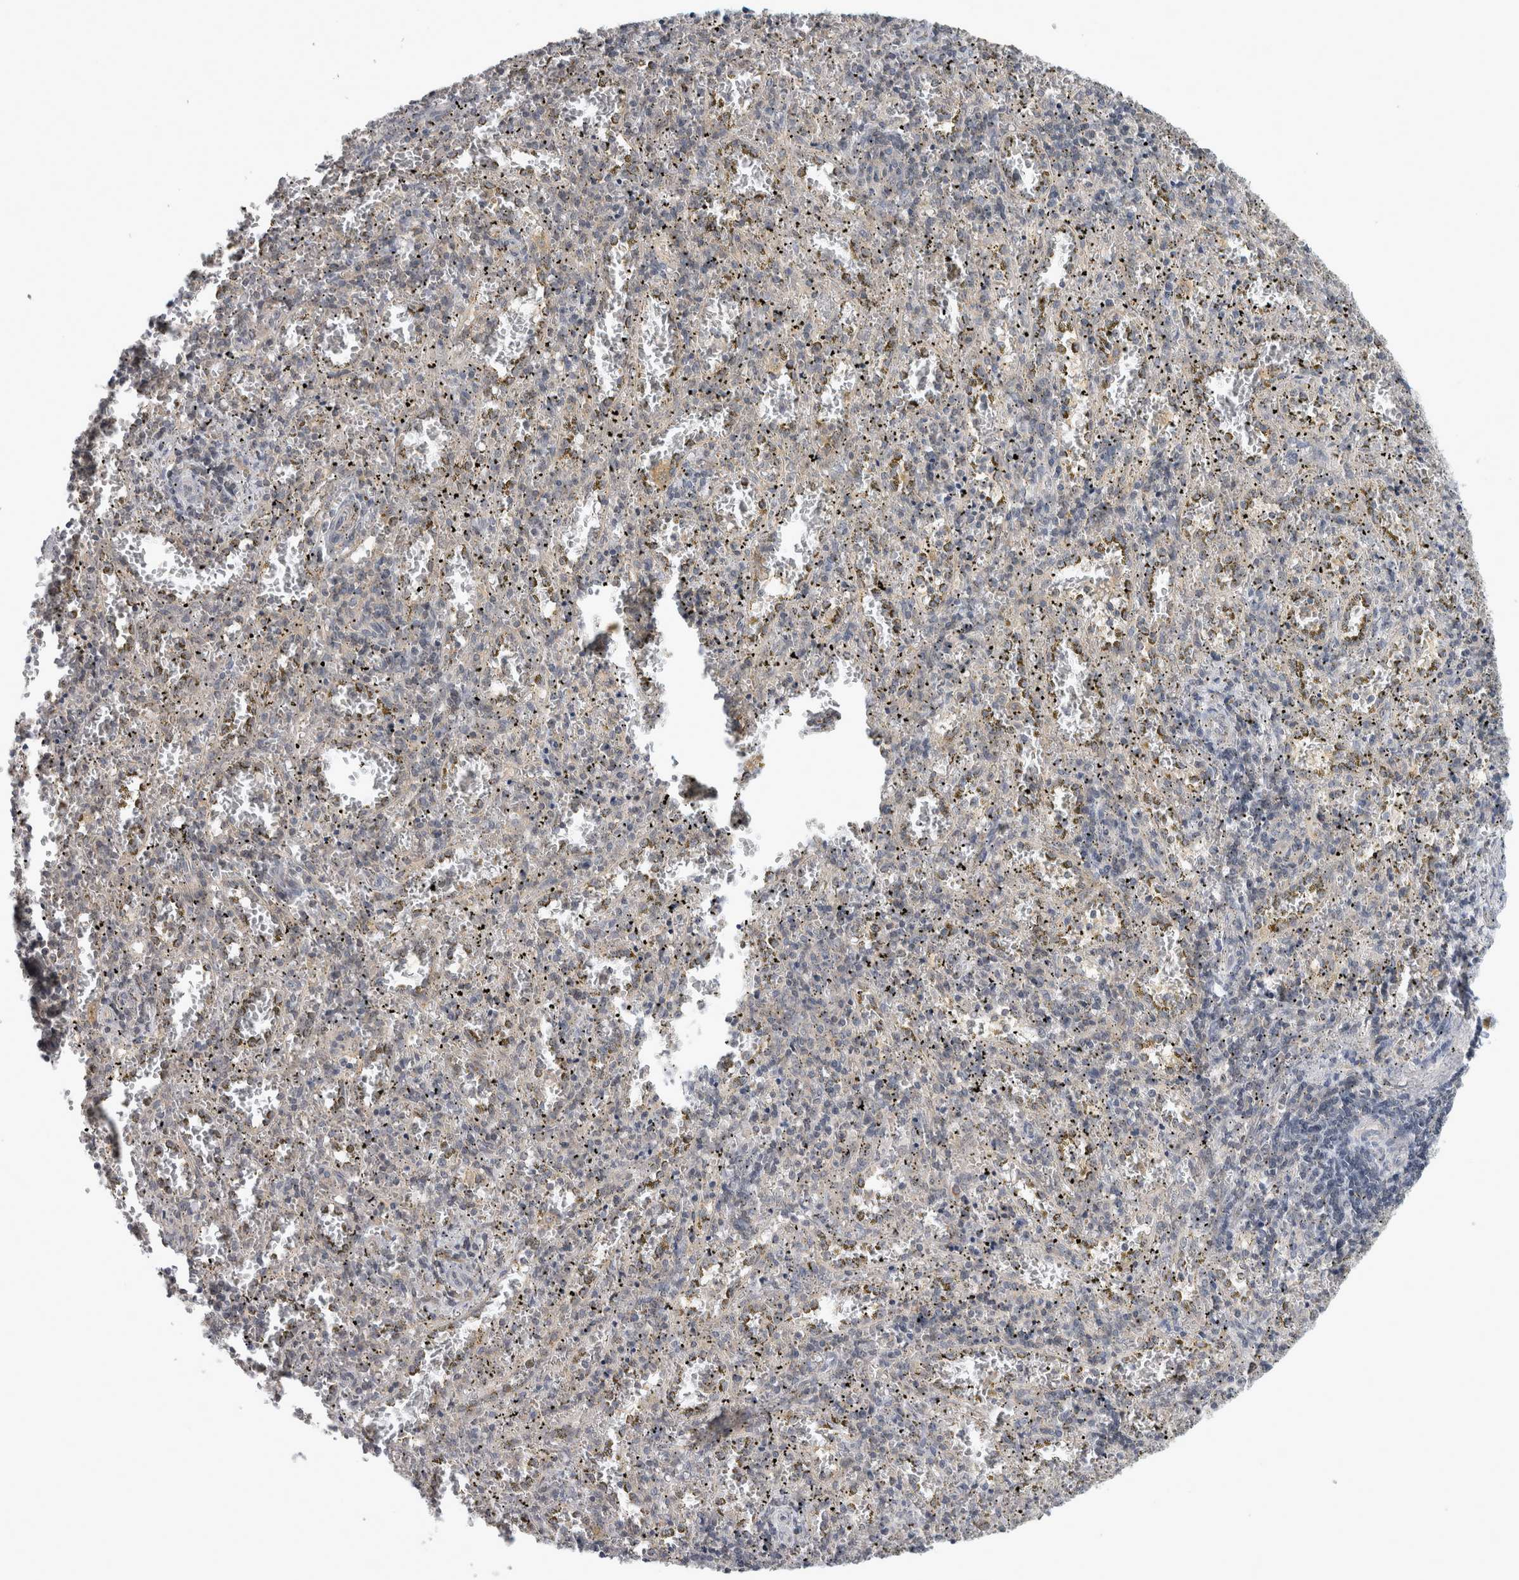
{"staining": {"intensity": "negative", "quantity": "none", "location": "none"}, "tissue": "spleen", "cell_type": "Cells in red pulp", "image_type": "normal", "snomed": [{"axis": "morphology", "description": "Normal tissue, NOS"}, {"axis": "topography", "description": "Spleen"}], "caption": "High power microscopy histopathology image of an immunohistochemistry image of unremarkable spleen, revealing no significant positivity in cells in red pulp.", "gene": "RBM28", "patient": {"sex": "male", "age": 11}}